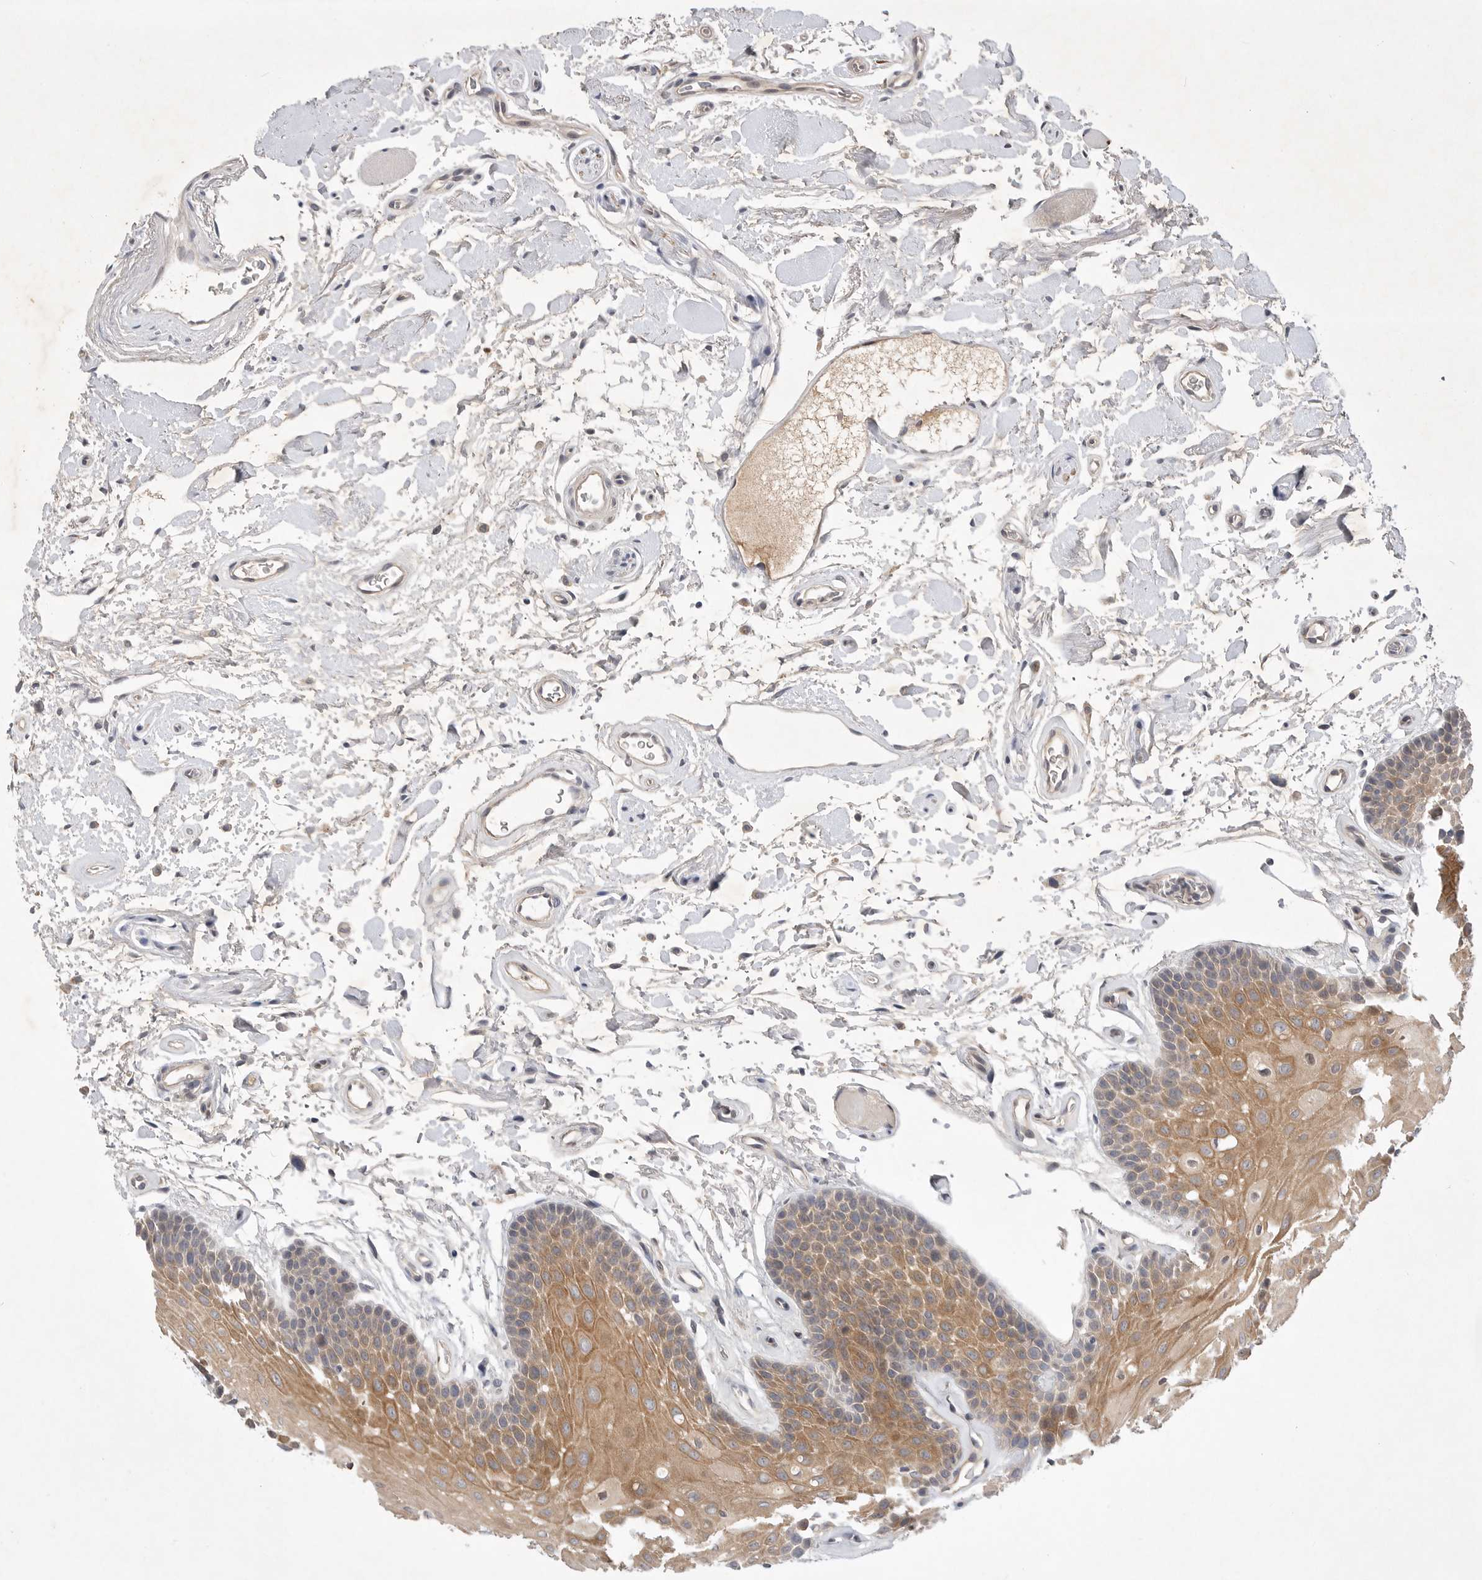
{"staining": {"intensity": "moderate", "quantity": ">75%", "location": "cytoplasmic/membranous"}, "tissue": "oral mucosa", "cell_type": "Squamous epithelial cells", "image_type": "normal", "snomed": [{"axis": "morphology", "description": "Normal tissue, NOS"}, {"axis": "topography", "description": "Oral tissue"}], "caption": "This is an image of IHC staining of normal oral mucosa, which shows moderate staining in the cytoplasmic/membranous of squamous epithelial cells.", "gene": "ITGAD", "patient": {"sex": "male", "age": 62}}